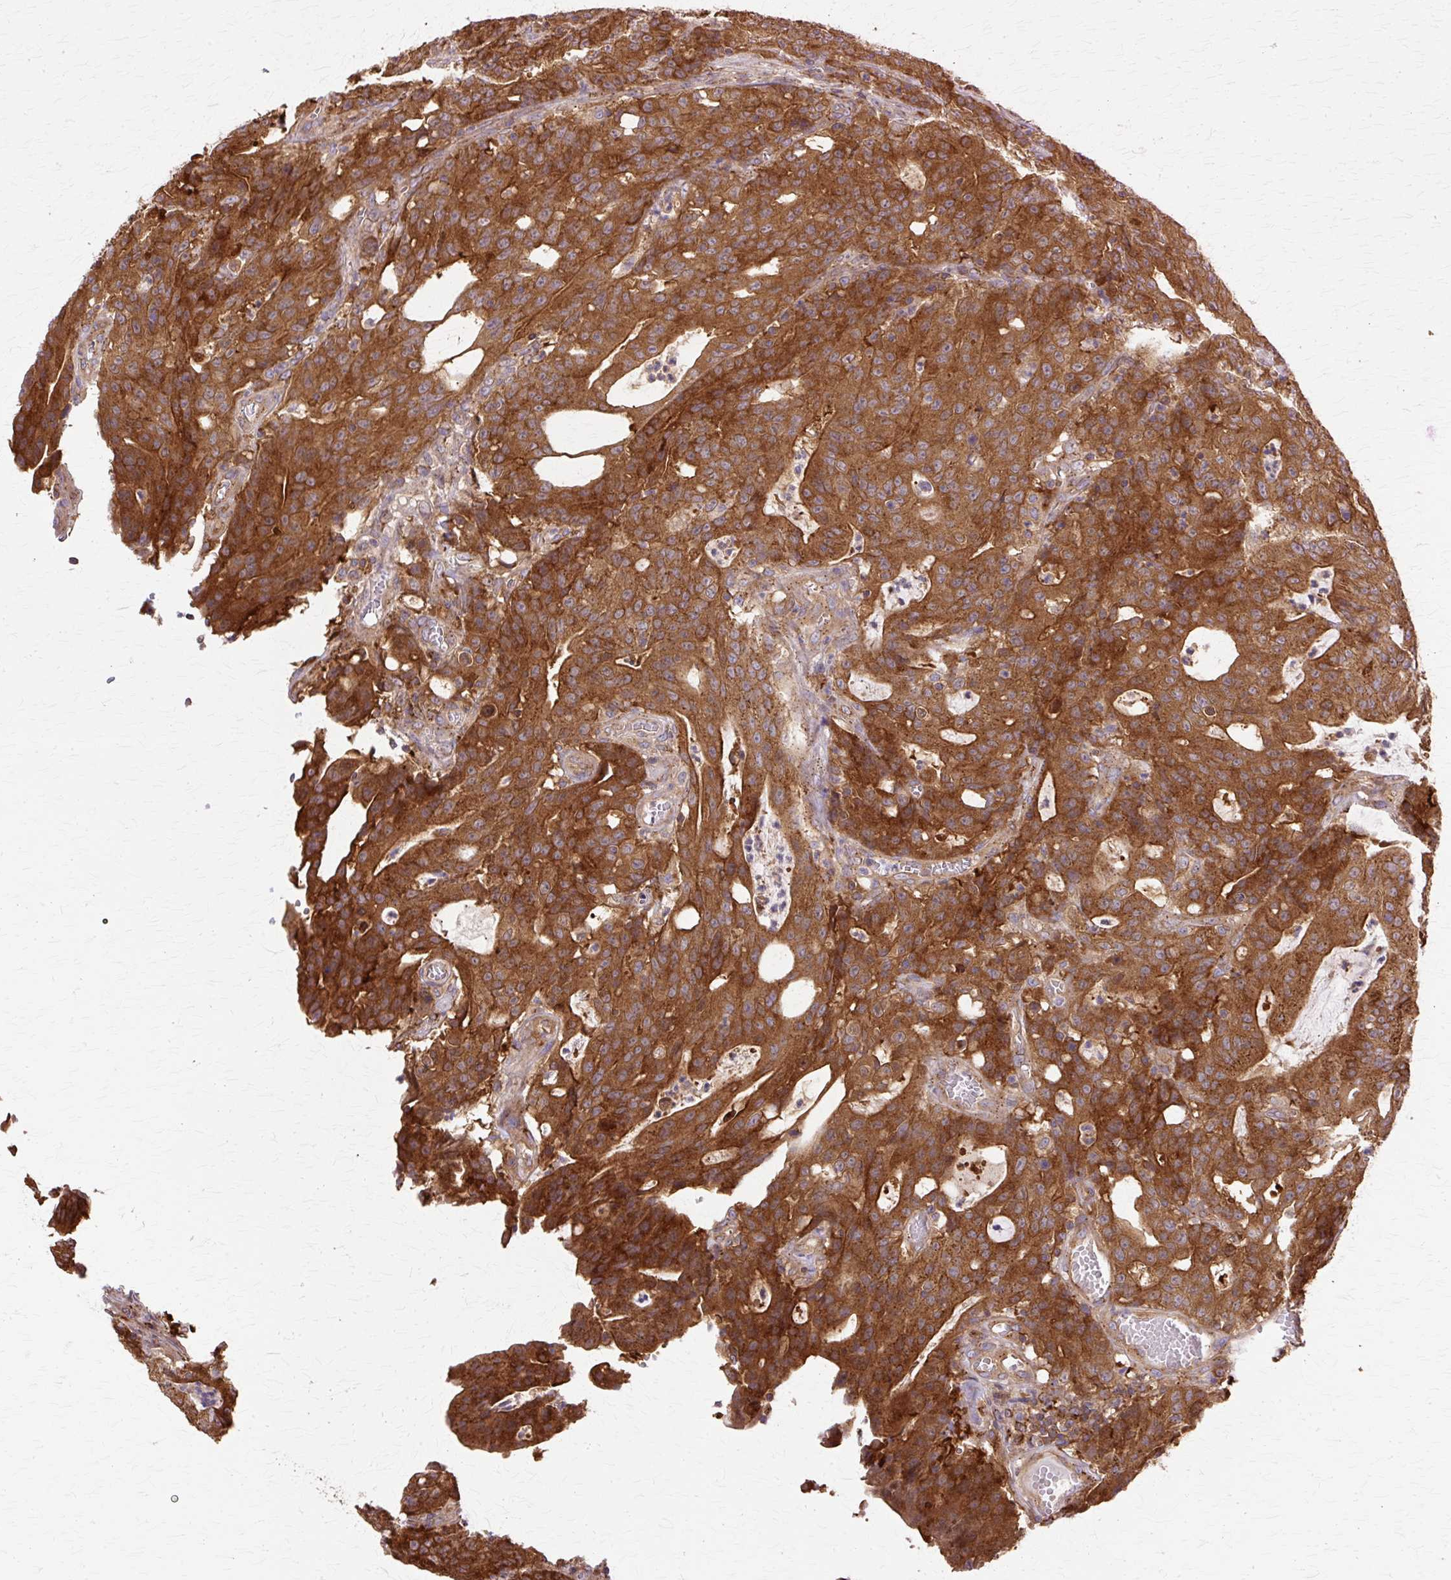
{"staining": {"intensity": "strong", "quantity": ">75%", "location": "cytoplasmic/membranous"}, "tissue": "colorectal cancer", "cell_type": "Tumor cells", "image_type": "cancer", "snomed": [{"axis": "morphology", "description": "Adenocarcinoma, NOS"}, {"axis": "topography", "description": "Colon"}], "caption": "Strong cytoplasmic/membranous protein positivity is identified in about >75% of tumor cells in adenocarcinoma (colorectal).", "gene": "COPB1", "patient": {"sex": "male", "age": 83}}